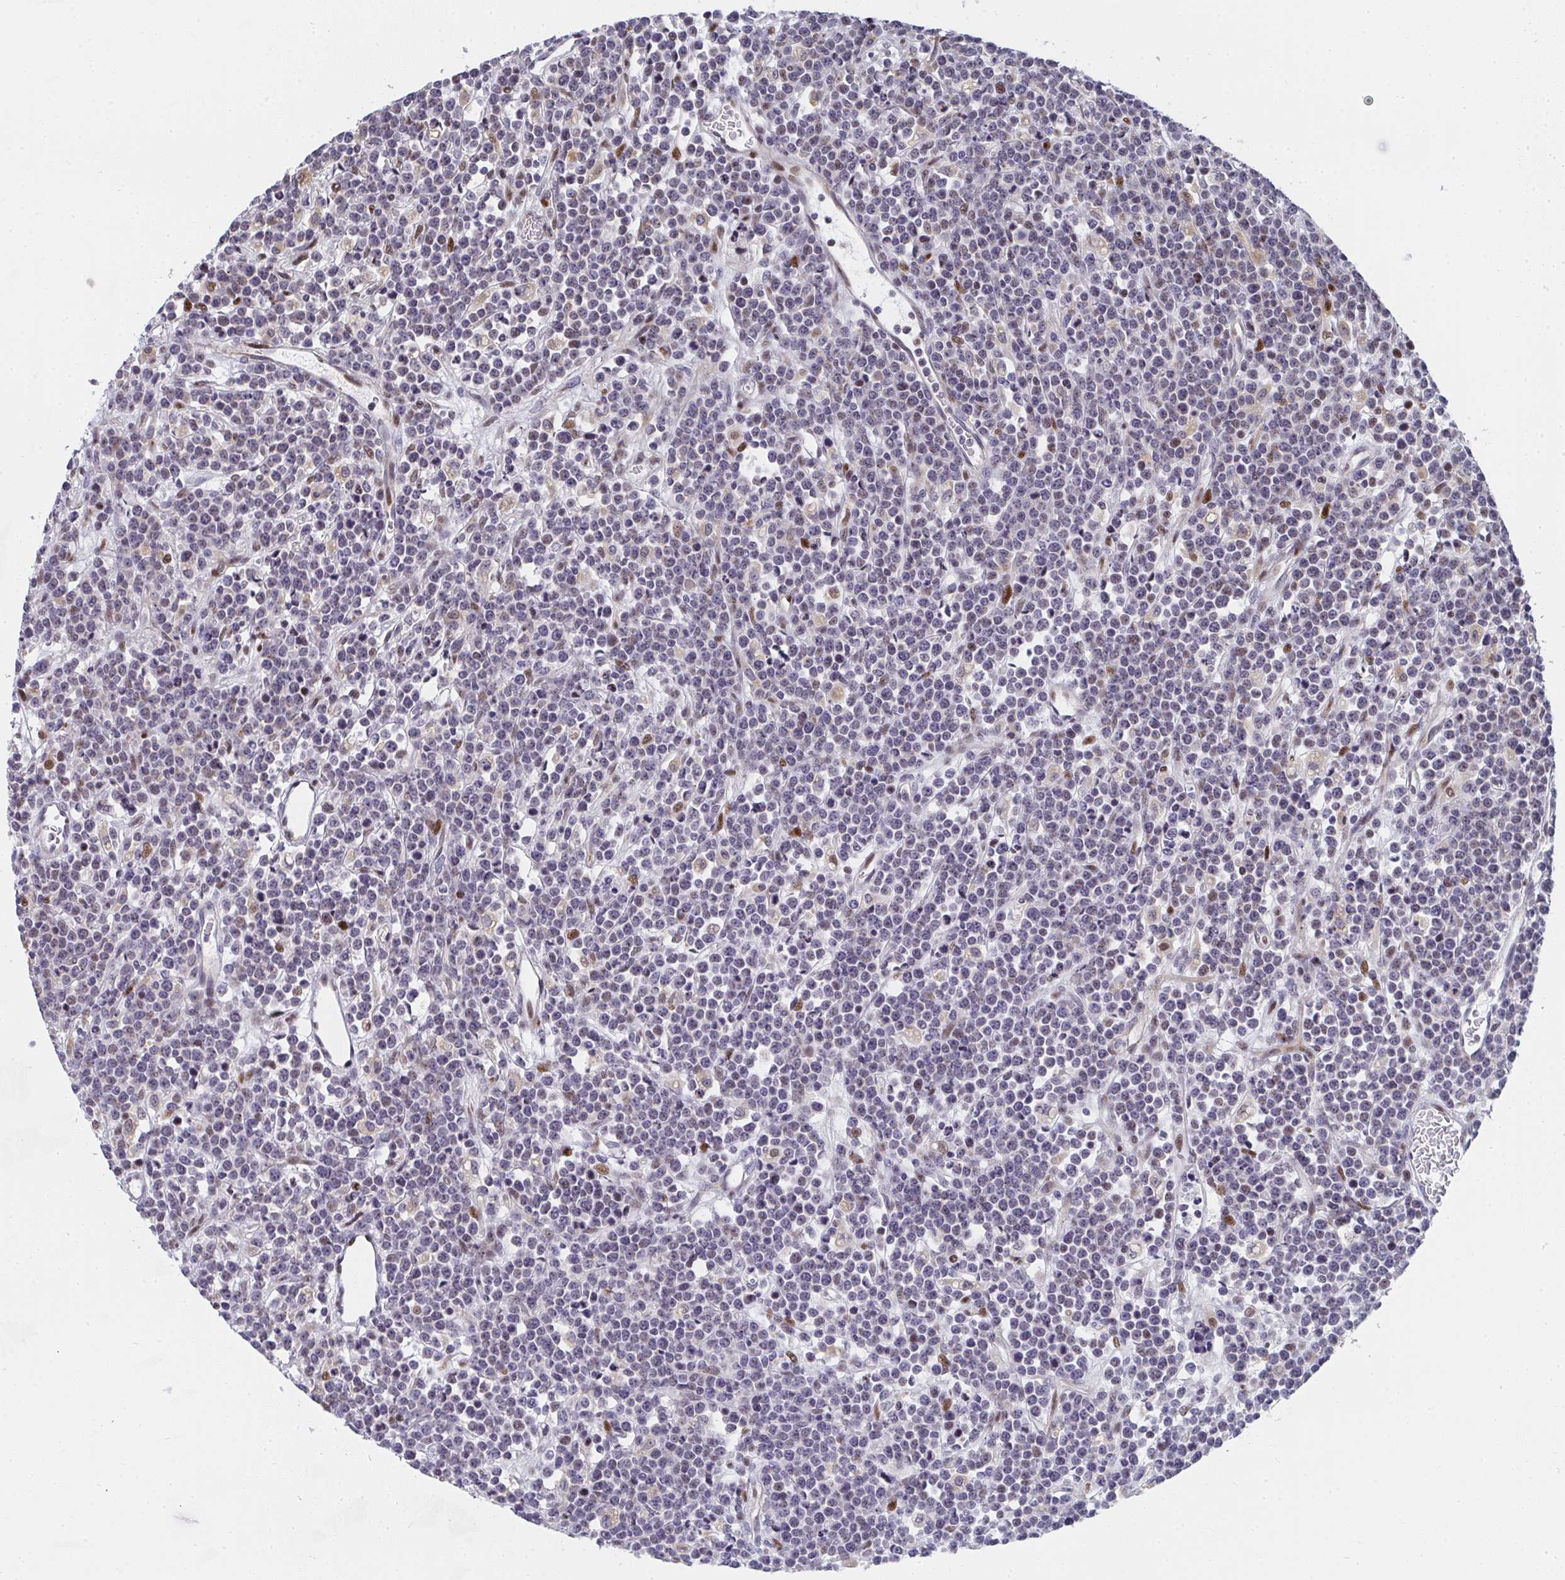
{"staining": {"intensity": "moderate", "quantity": "<25%", "location": "nuclear"}, "tissue": "lymphoma", "cell_type": "Tumor cells", "image_type": "cancer", "snomed": [{"axis": "morphology", "description": "Malignant lymphoma, non-Hodgkin's type, High grade"}, {"axis": "topography", "description": "Ovary"}], "caption": "An immunohistochemistry histopathology image of tumor tissue is shown. Protein staining in brown shows moderate nuclear positivity in high-grade malignant lymphoma, non-Hodgkin's type within tumor cells.", "gene": "ZIC3", "patient": {"sex": "female", "age": 56}}